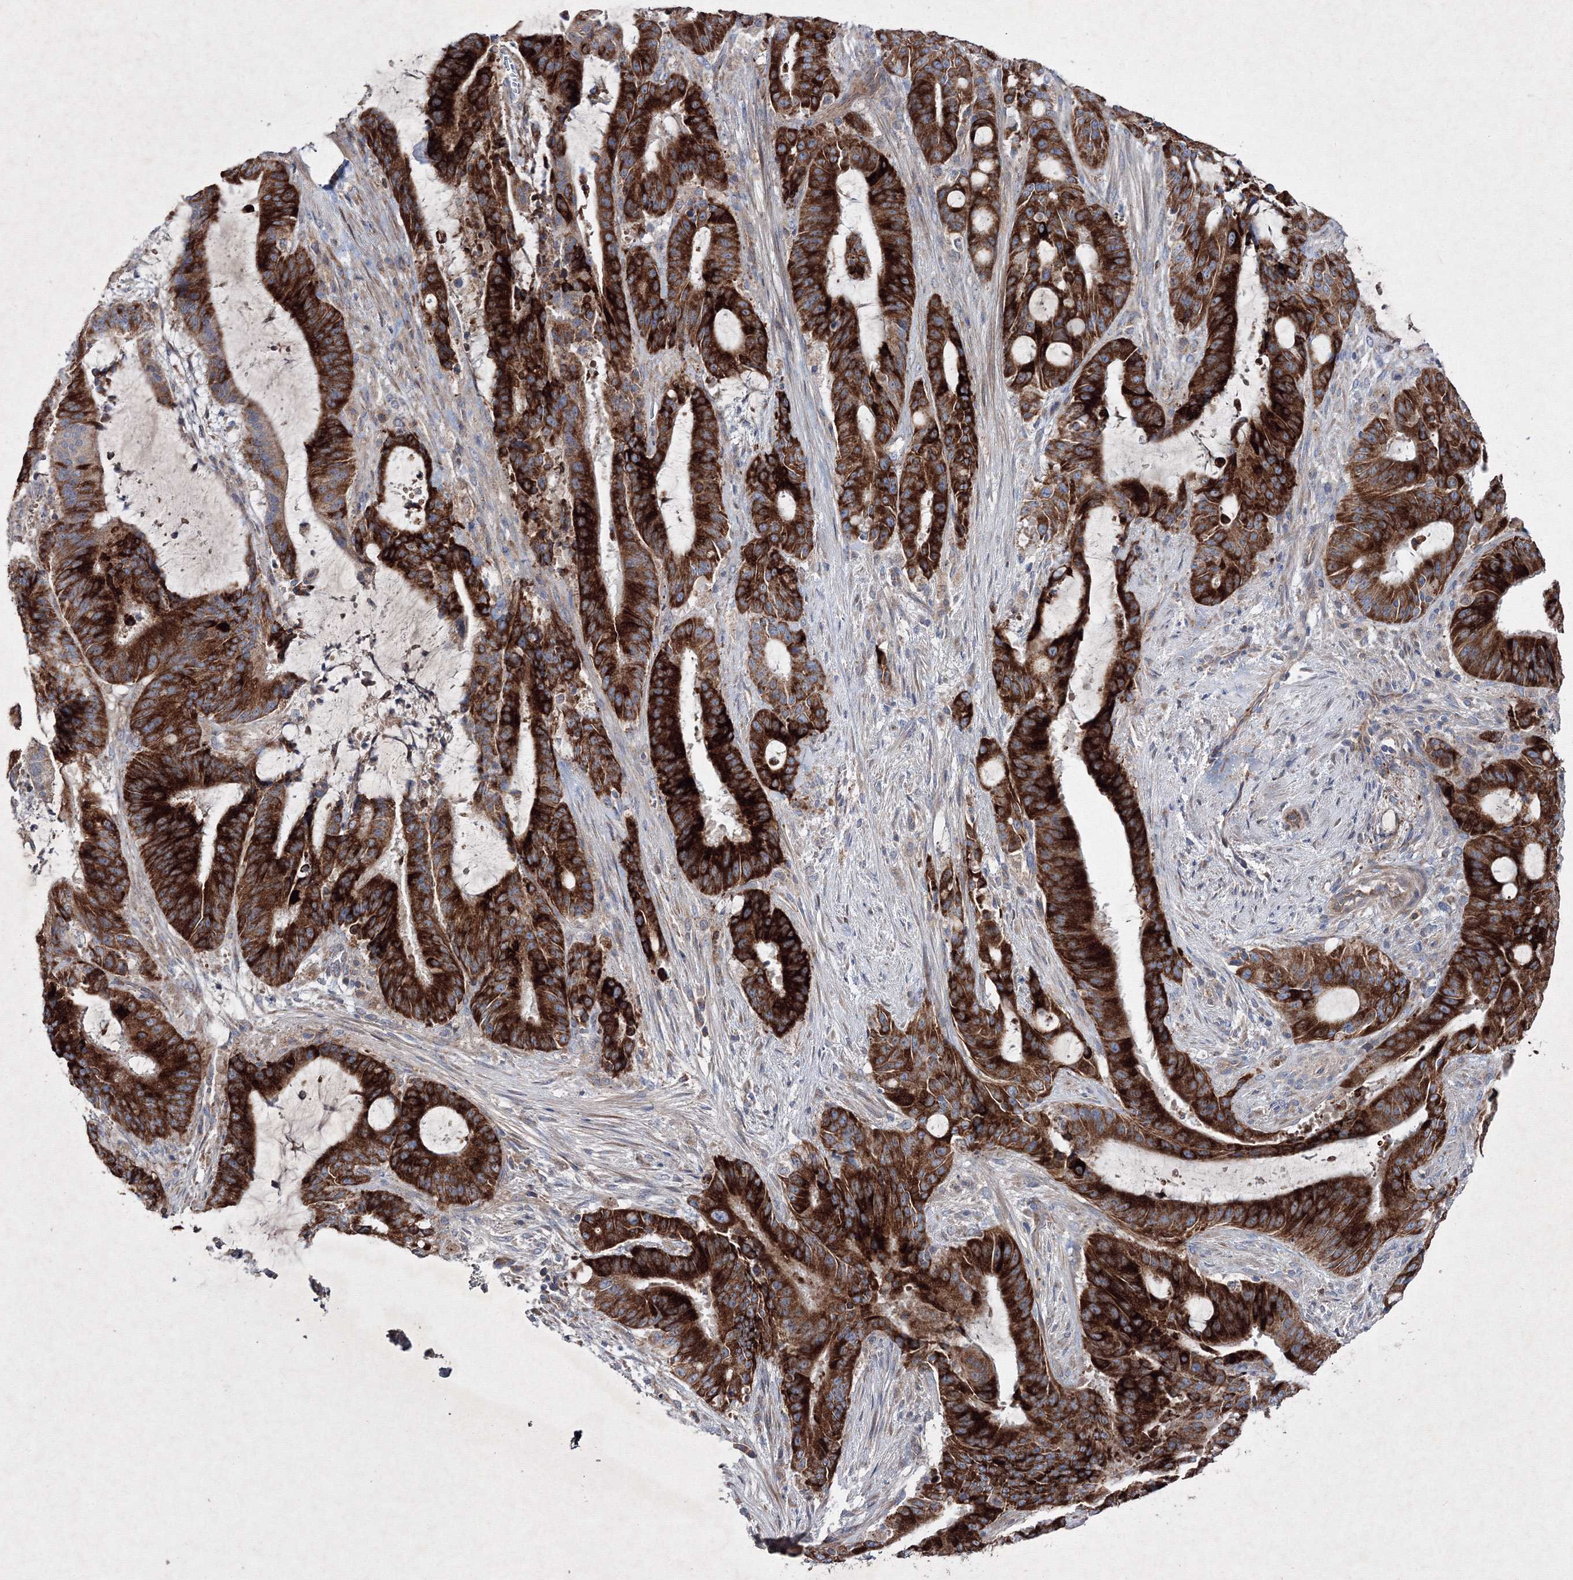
{"staining": {"intensity": "strong", "quantity": ">75%", "location": "cytoplasmic/membranous"}, "tissue": "liver cancer", "cell_type": "Tumor cells", "image_type": "cancer", "snomed": [{"axis": "morphology", "description": "Normal tissue, NOS"}, {"axis": "morphology", "description": "Cholangiocarcinoma"}, {"axis": "topography", "description": "Liver"}, {"axis": "topography", "description": "Peripheral nerve tissue"}], "caption": "Human cholangiocarcinoma (liver) stained with a brown dye reveals strong cytoplasmic/membranous positive expression in about >75% of tumor cells.", "gene": "GFM1", "patient": {"sex": "female", "age": 73}}